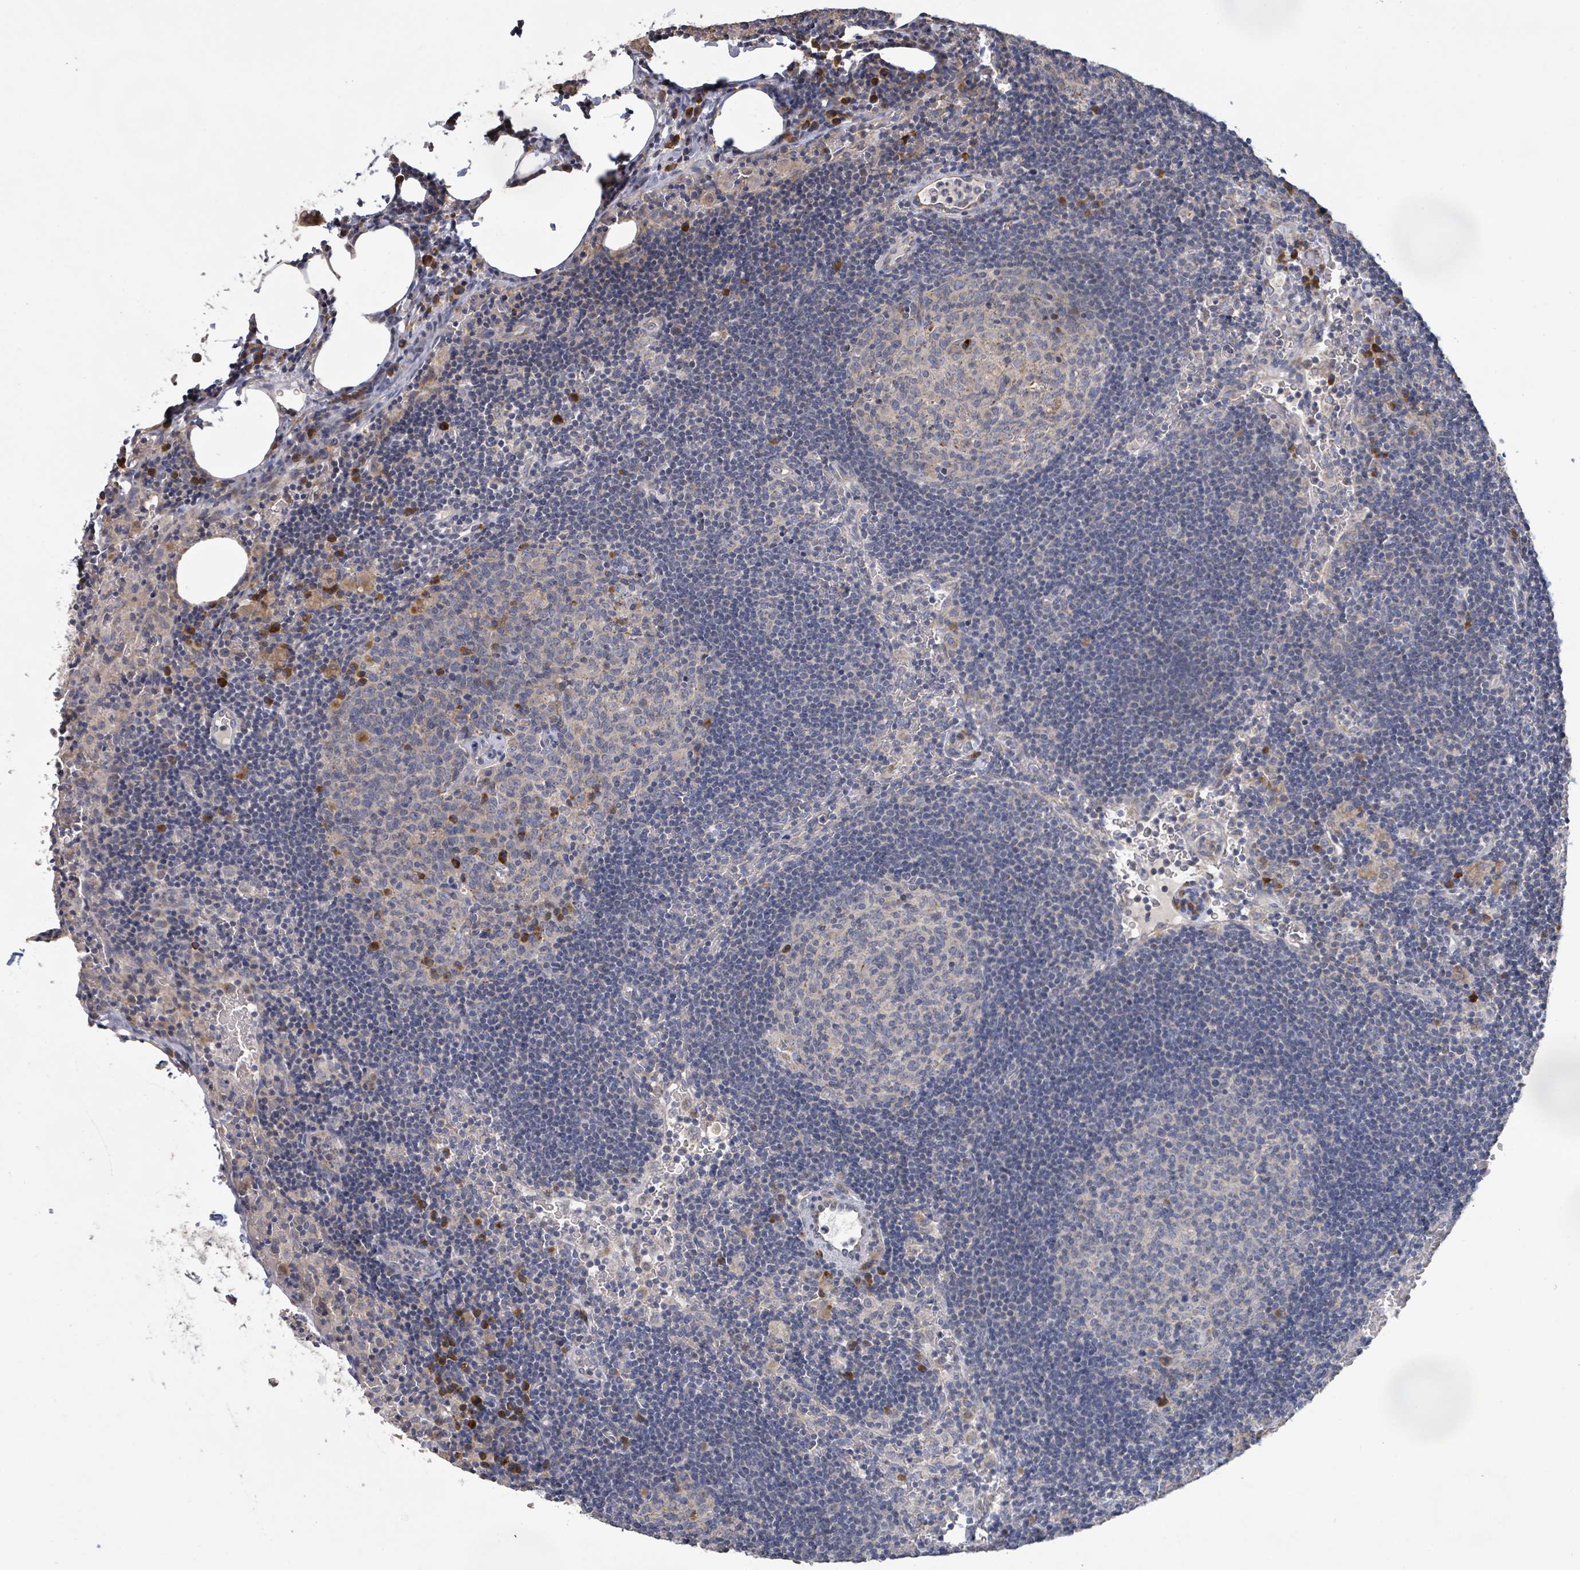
{"staining": {"intensity": "moderate", "quantity": "<25%", "location": "cytoplasmic/membranous"}, "tissue": "lymph node", "cell_type": "Germinal center cells", "image_type": "normal", "snomed": [{"axis": "morphology", "description": "Normal tissue, NOS"}, {"axis": "topography", "description": "Lymph node"}], "caption": "Protein expression analysis of unremarkable lymph node exhibits moderate cytoplasmic/membranous expression in approximately <25% of germinal center cells.", "gene": "KCNS2", "patient": {"sex": "male", "age": 62}}